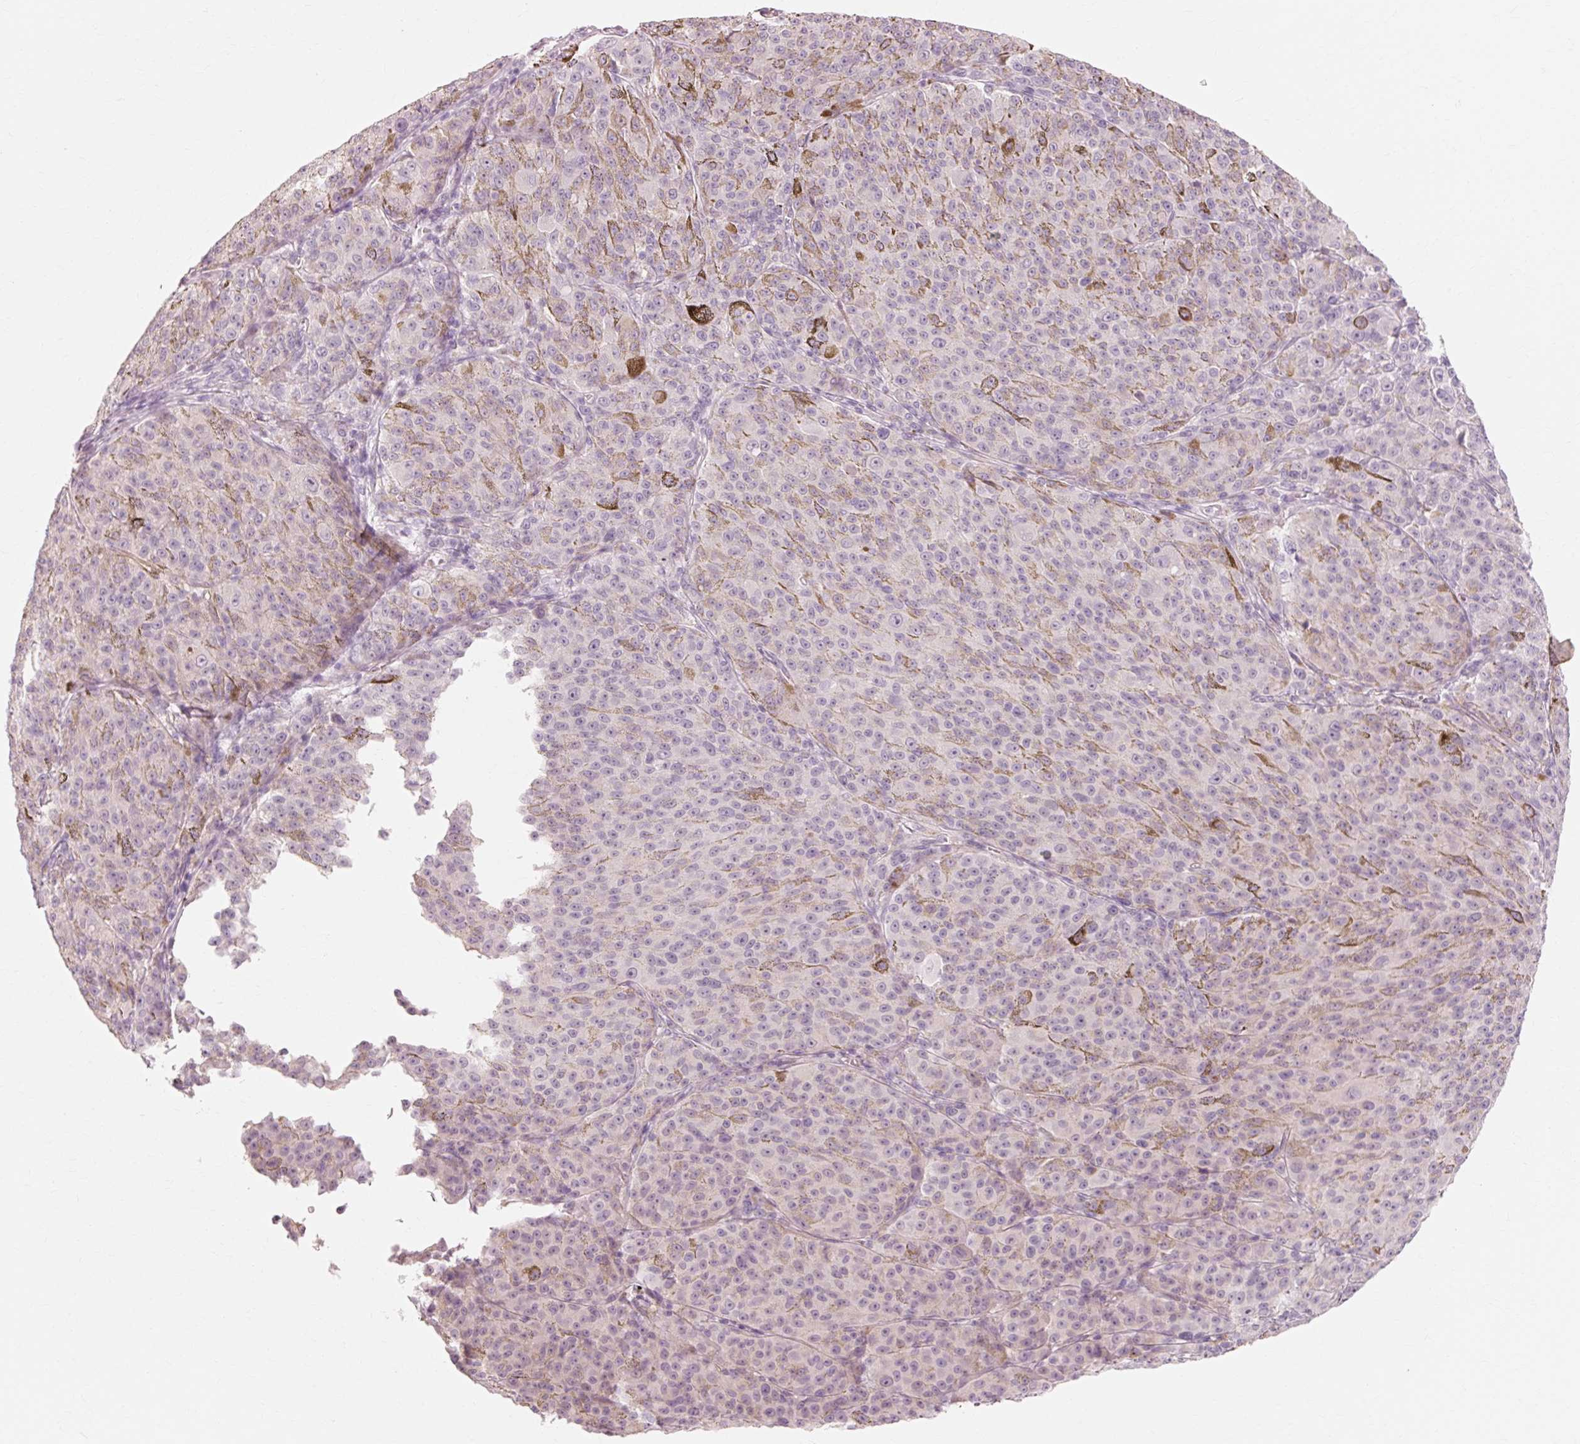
{"staining": {"intensity": "negative", "quantity": "none", "location": "none"}, "tissue": "melanoma", "cell_type": "Tumor cells", "image_type": "cancer", "snomed": [{"axis": "morphology", "description": "Malignant melanoma, NOS"}, {"axis": "topography", "description": "Skin"}], "caption": "The immunohistochemistry histopathology image has no significant expression in tumor cells of malignant melanoma tissue.", "gene": "TRIM73", "patient": {"sex": "female", "age": 52}}